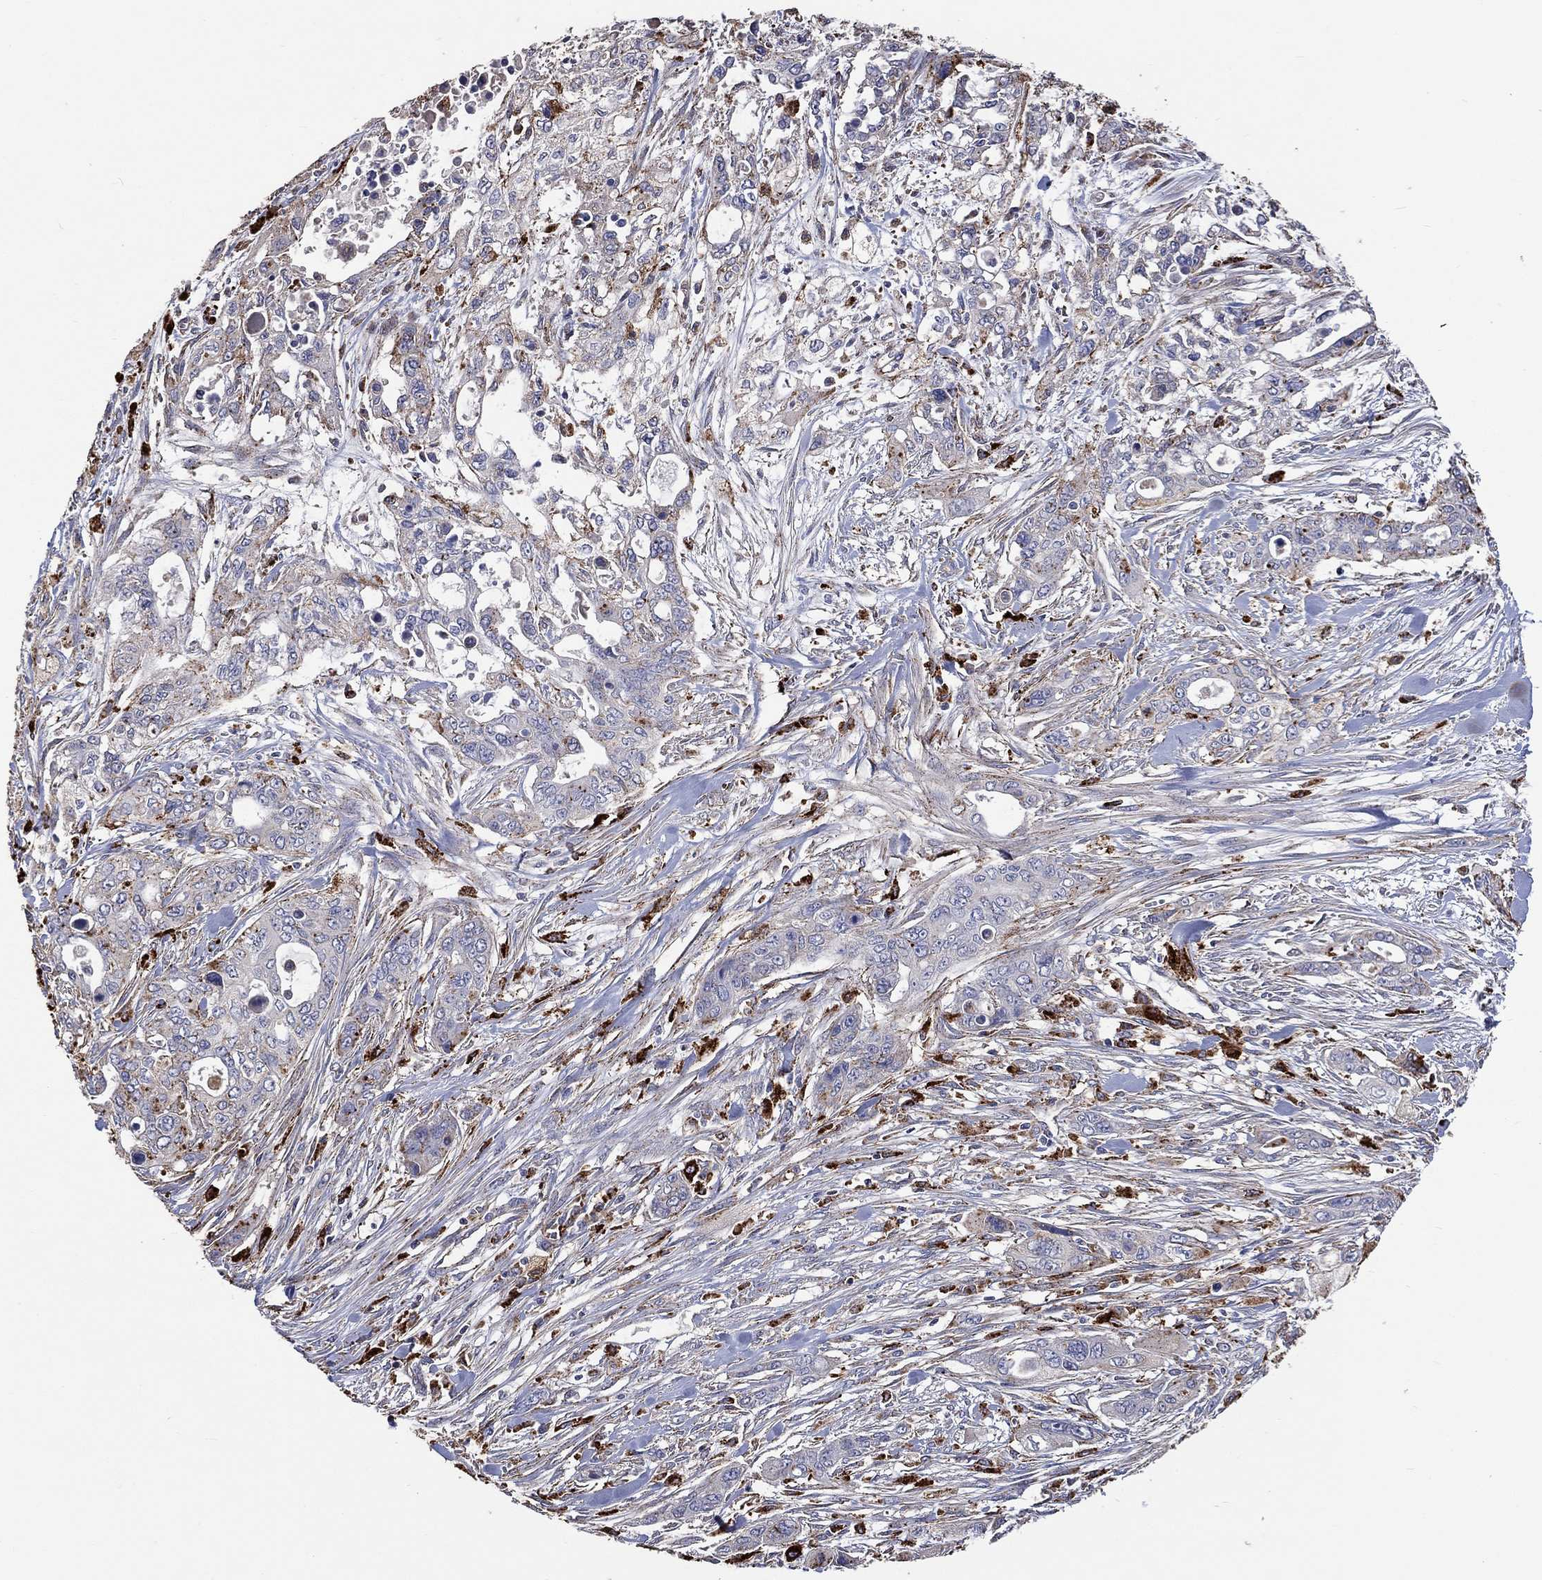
{"staining": {"intensity": "negative", "quantity": "none", "location": "none"}, "tissue": "pancreatic cancer", "cell_type": "Tumor cells", "image_type": "cancer", "snomed": [{"axis": "morphology", "description": "Adenocarcinoma, NOS"}, {"axis": "topography", "description": "Pancreas"}], "caption": "The micrograph demonstrates no significant staining in tumor cells of adenocarcinoma (pancreatic).", "gene": "CTSB", "patient": {"sex": "male", "age": 47}}